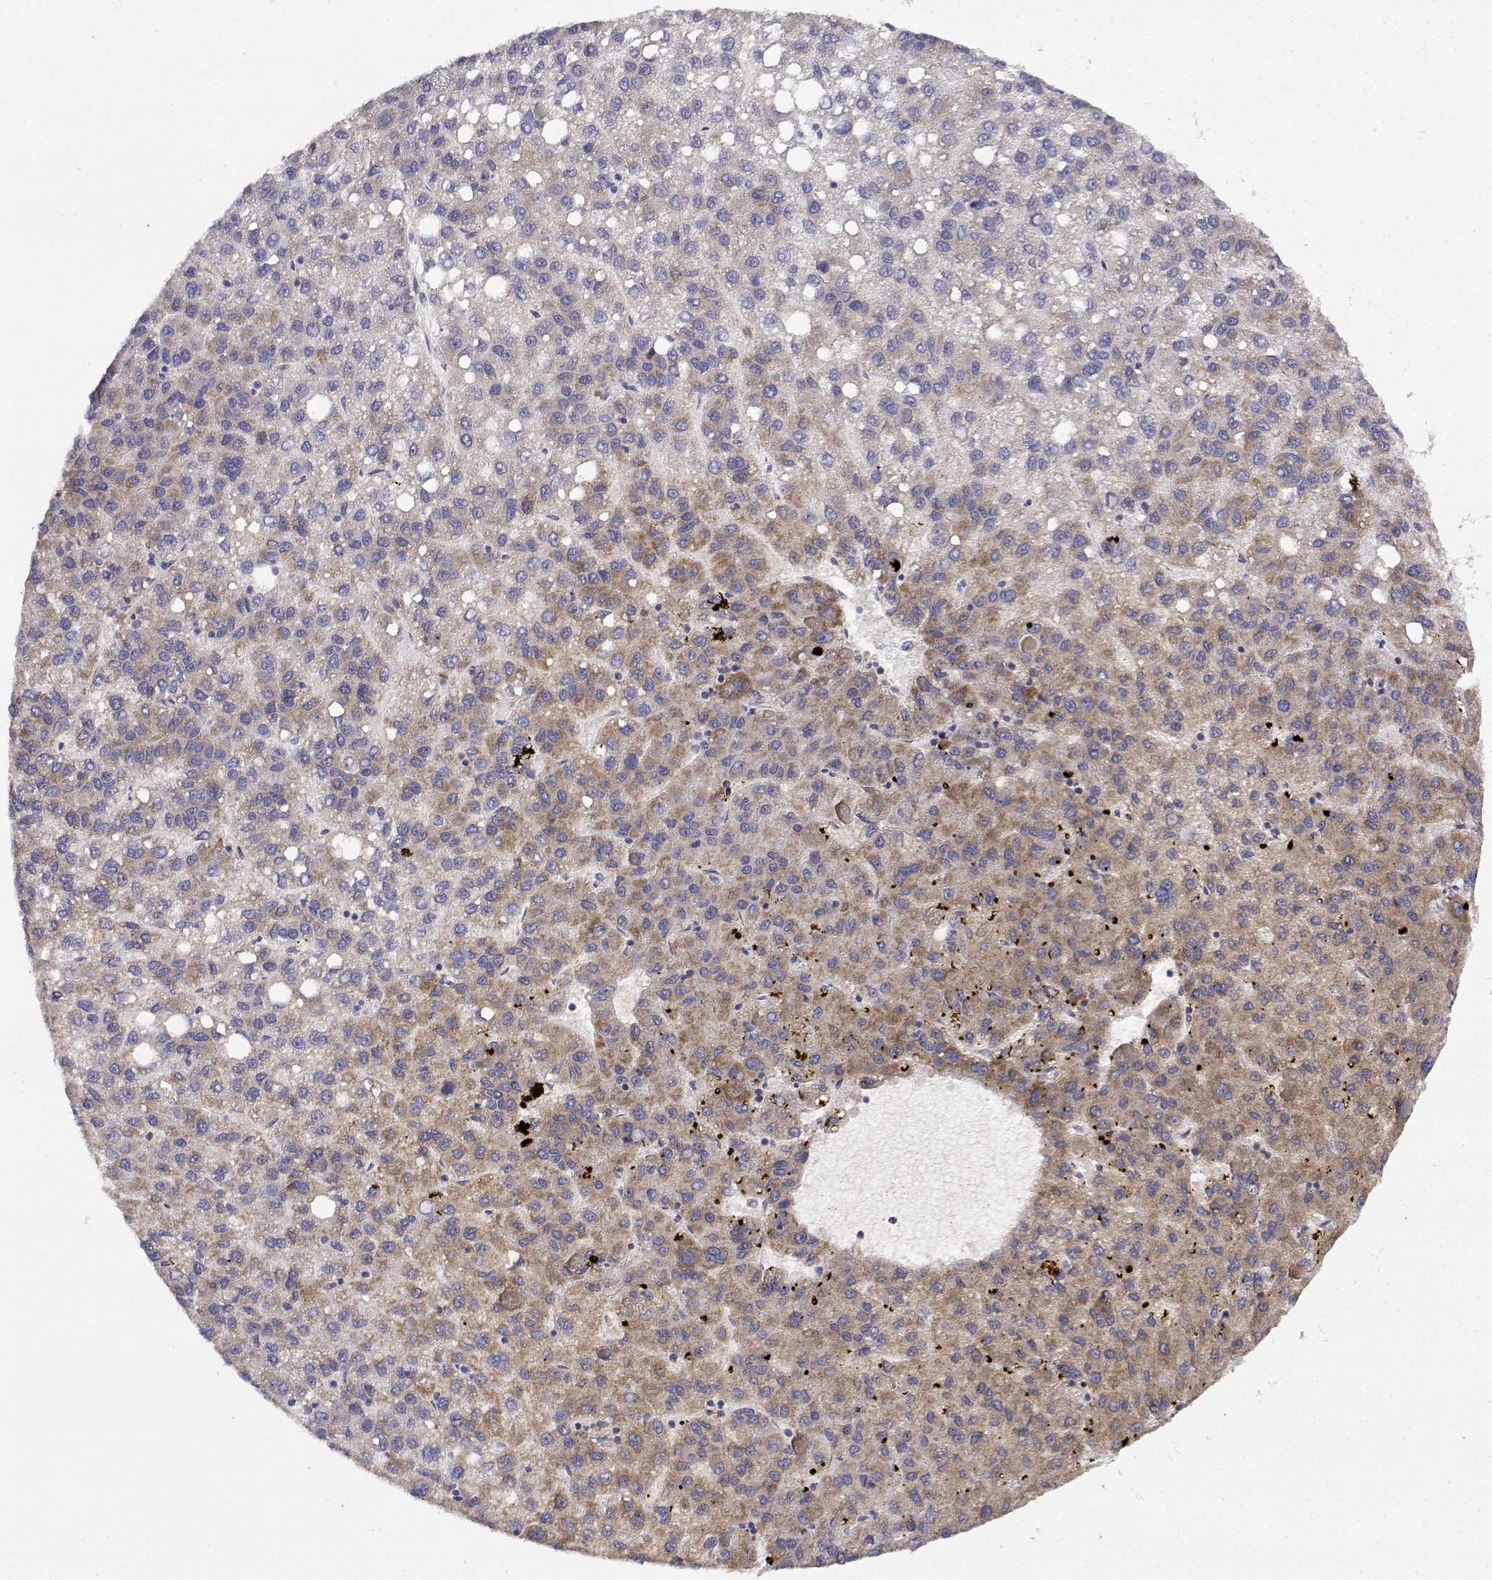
{"staining": {"intensity": "moderate", "quantity": "<25%", "location": "cytoplasmic/membranous"}, "tissue": "liver cancer", "cell_type": "Tumor cells", "image_type": "cancer", "snomed": [{"axis": "morphology", "description": "Carcinoma, Hepatocellular, NOS"}, {"axis": "topography", "description": "Liver"}], "caption": "The photomicrograph shows immunohistochemical staining of liver cancer (hepatocellular carcinoma). There is moderate cytoplasmic/membranous expression is identified in approximately <25% of tumor cells. The protein of interest is shown in brown color, while the nuclei are stained blue.", "gene": "GADD45GIP1", "patient": {"sex": "female", "age": 82}}